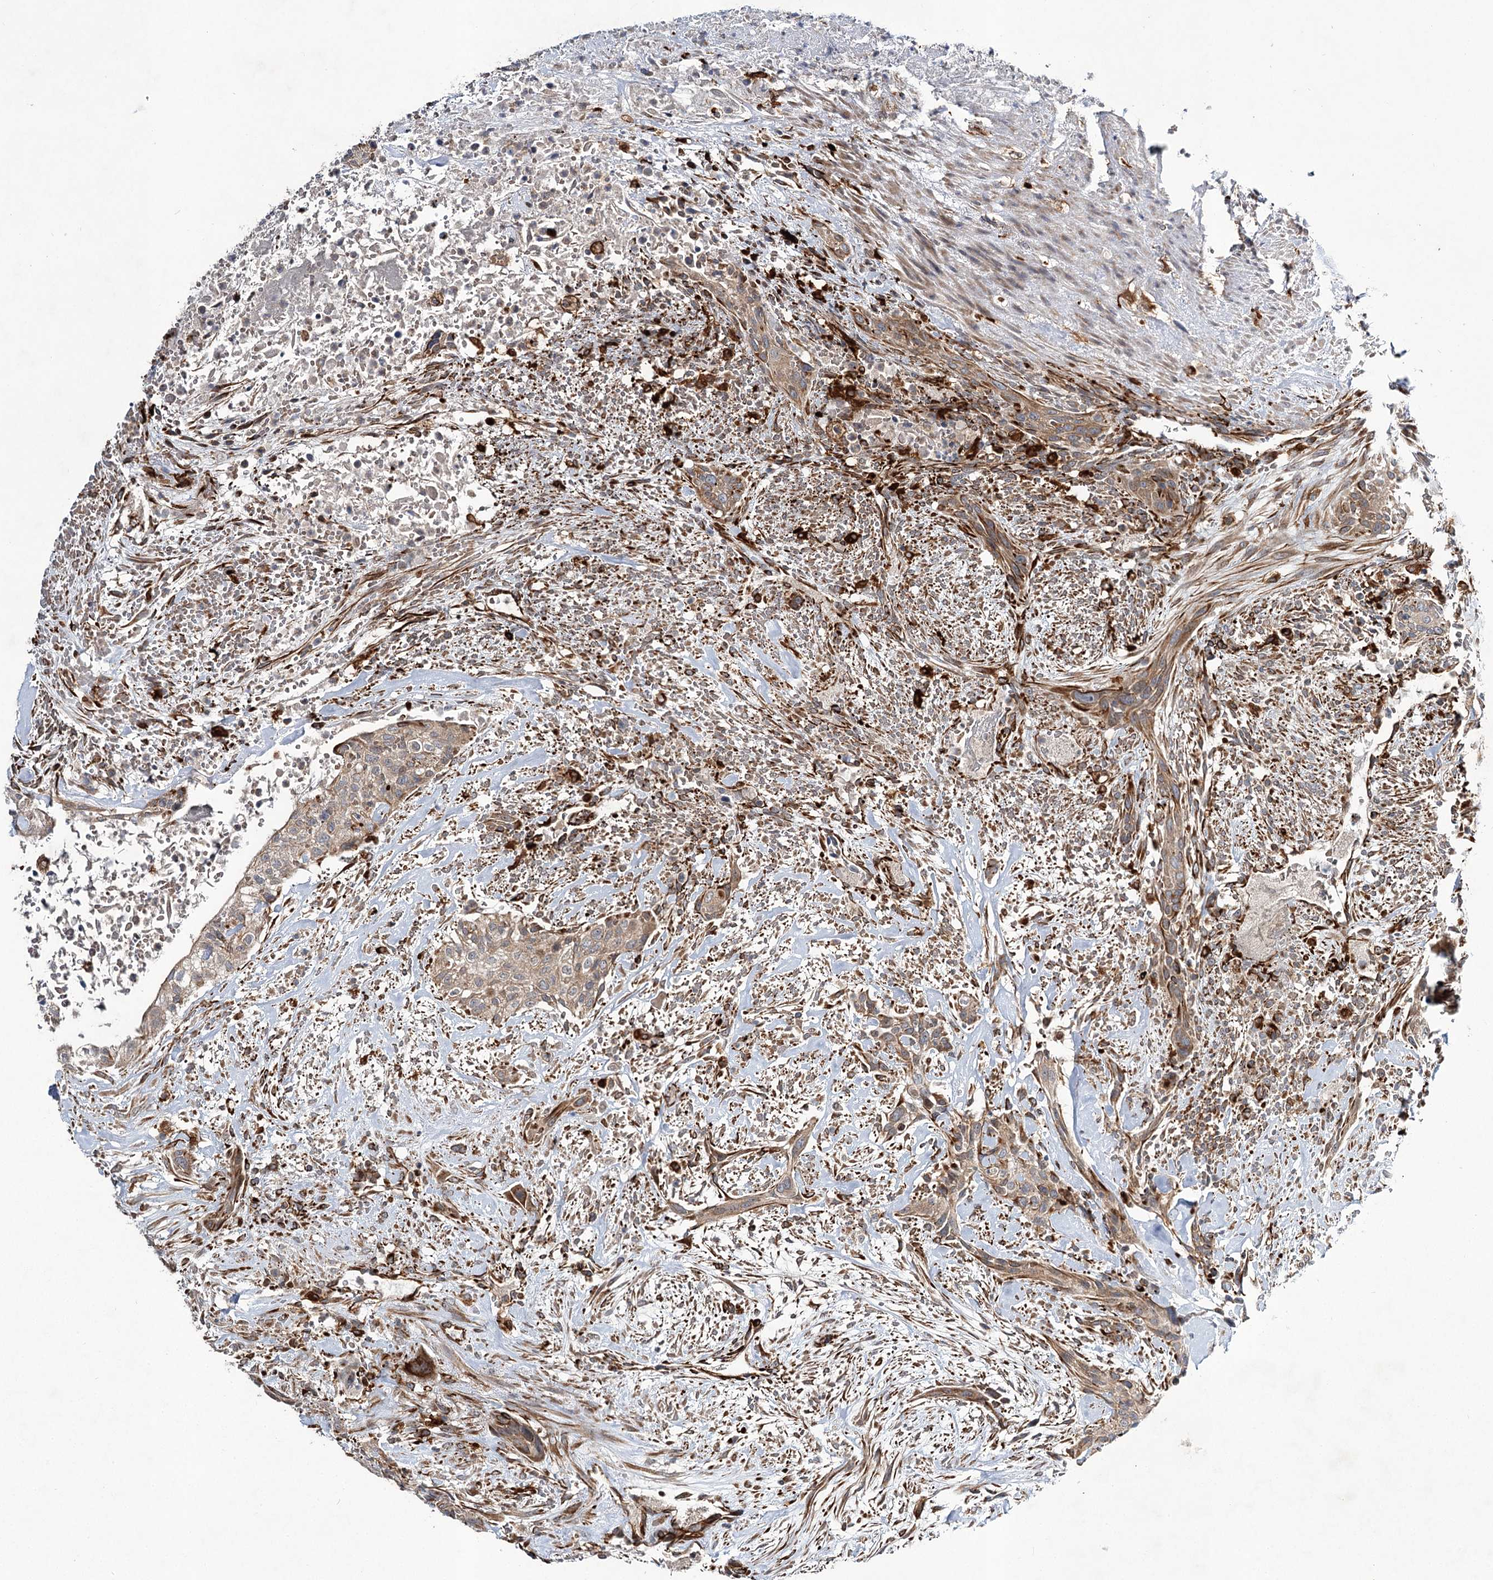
{"staining": {"intensity": "weak", "quantity": ">75%", "location": "cytoplasmic/membranous"}, "tissue": "urothelial cancer", "cell_type": "Tumor cells", "image_type": "cancer", "snomed": [{"axis": "morphology", "description": "Urothelial carcinoma, High grade"}, {"axis": "topography", "description": "Urinary bladder"}], "caption": "The histopathology image reveals a brown stain indicating the presence of a protein in the cytoplasmic/membranous of tumor cells in high-grade urothelial carcinoma.", "gene": "DPEP2", "patient": {"sex": "male", "age": 35}}